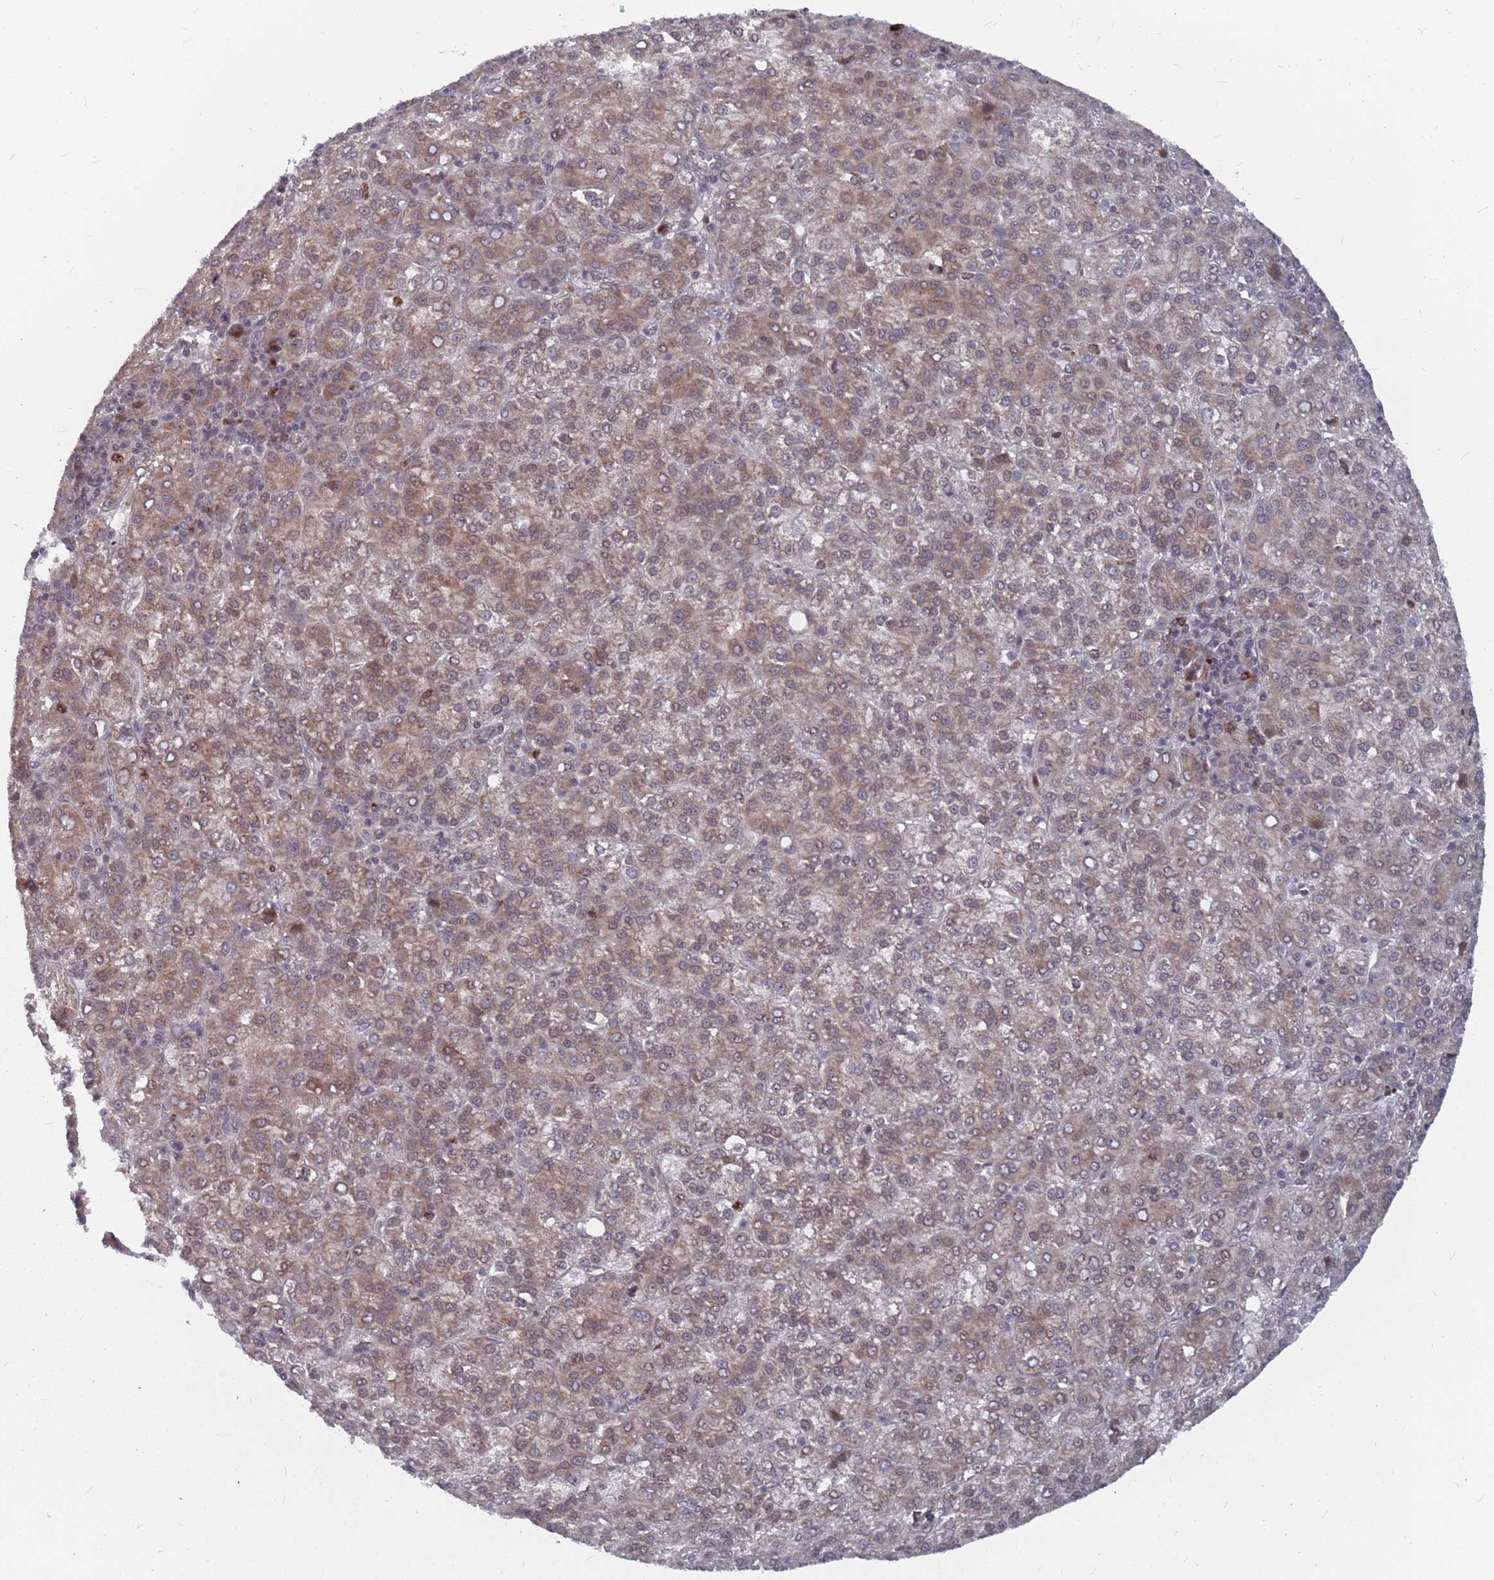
{"staining": {"intensity": "moderate", "quantity": ">75%", "location": "cytoplasmic/membranous"}, "tissue": "liver cancer", "cell_type": "Tumor cells", "image_type": "cancer", "snomed": [{"axis": "morphology", "description": "Carcinoma, Hepatocellular, NOS"}, {"axis": "topography", "description": "Liver"}], "caption": "The micrograph shows immunohistochemical staining of liver cancer (hepatocellular carcinoma). There is moderate cytoplasmic/membranous expression is present in approximately >75% of tumor cells. Nuclei are stained in blue.", "gene": "FMO4", "patient": {"sex": "female", "age": 58}}